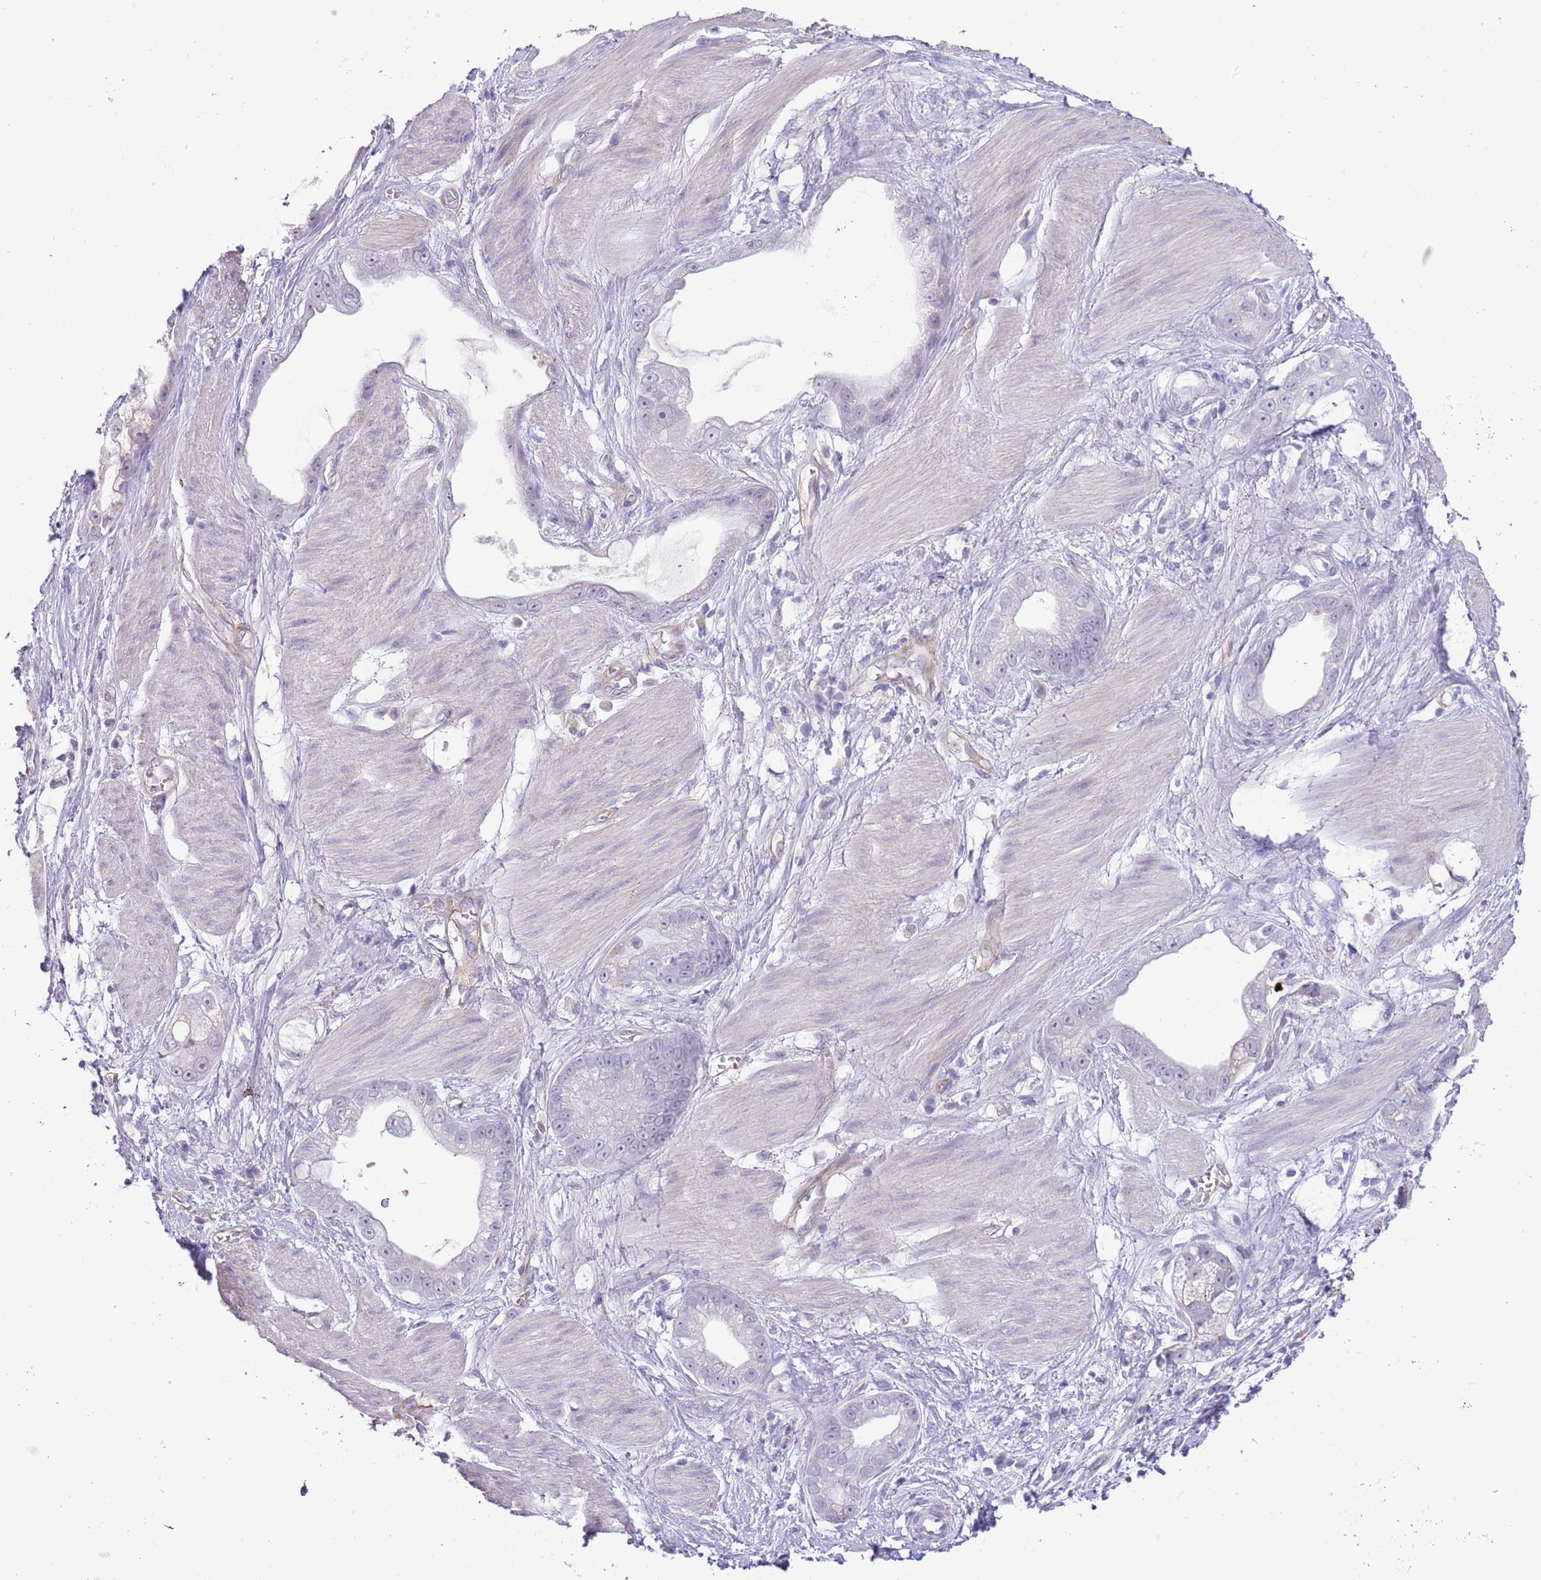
{"staining": {"intensity": "negative", "quantity": "none", "location": "none"}, "tissue": "stomach cancer", "cell_type": "Tumor cells", "image_type": "cancer", "snomed": [{"axis": "morphology", "description": "Adenocarcinoma, NOS"}, {"axis": "topography", "description": "Stomach"}], "caption": "Immunohistochemical staining of stomach cancer (adenocarcinoma) demonstrates no significant expression in tumor cells.", "gene": "MIDN", "patient": {"sex": "male", "age": 55}}